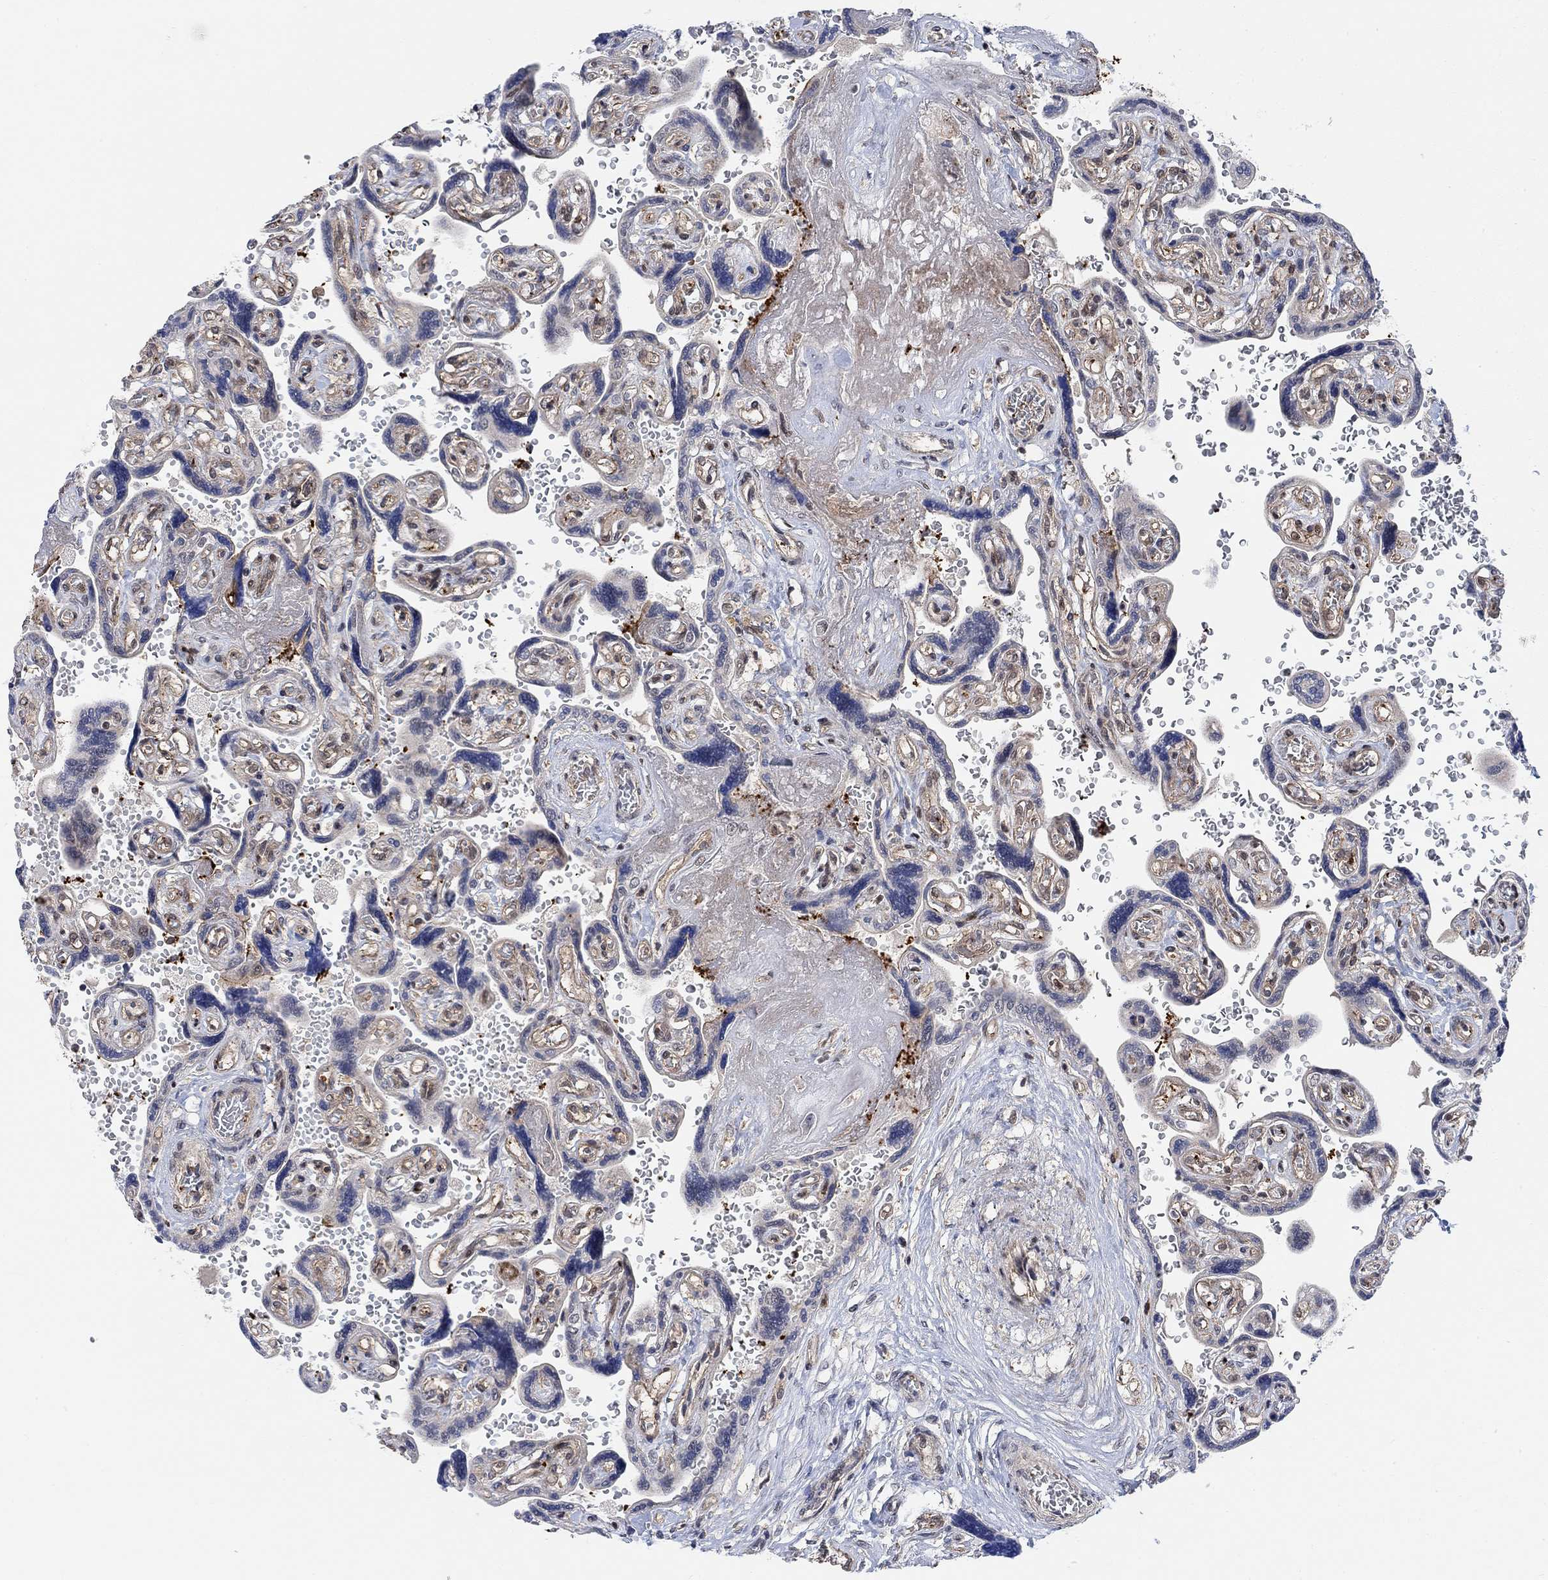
{"staining": {"intensity": "strong", "quantity": "25%-75%", "location": "nuclear"}, "tissue": "placenta", "cell_type": "Decidual cells", "image_type": "normal", "snomed": [{"axis": "morphology", "description": "Normal tissue, NOS"}, {"axis": "topography", "description": "Placenta"}], "caption": "The photomicrograph displays a brown stain indicating the presence of a protein in the nuclear of decidual cells in placenta.", "gene": "PWWP2B", "patient": {"sex": "female", "age": 32}}